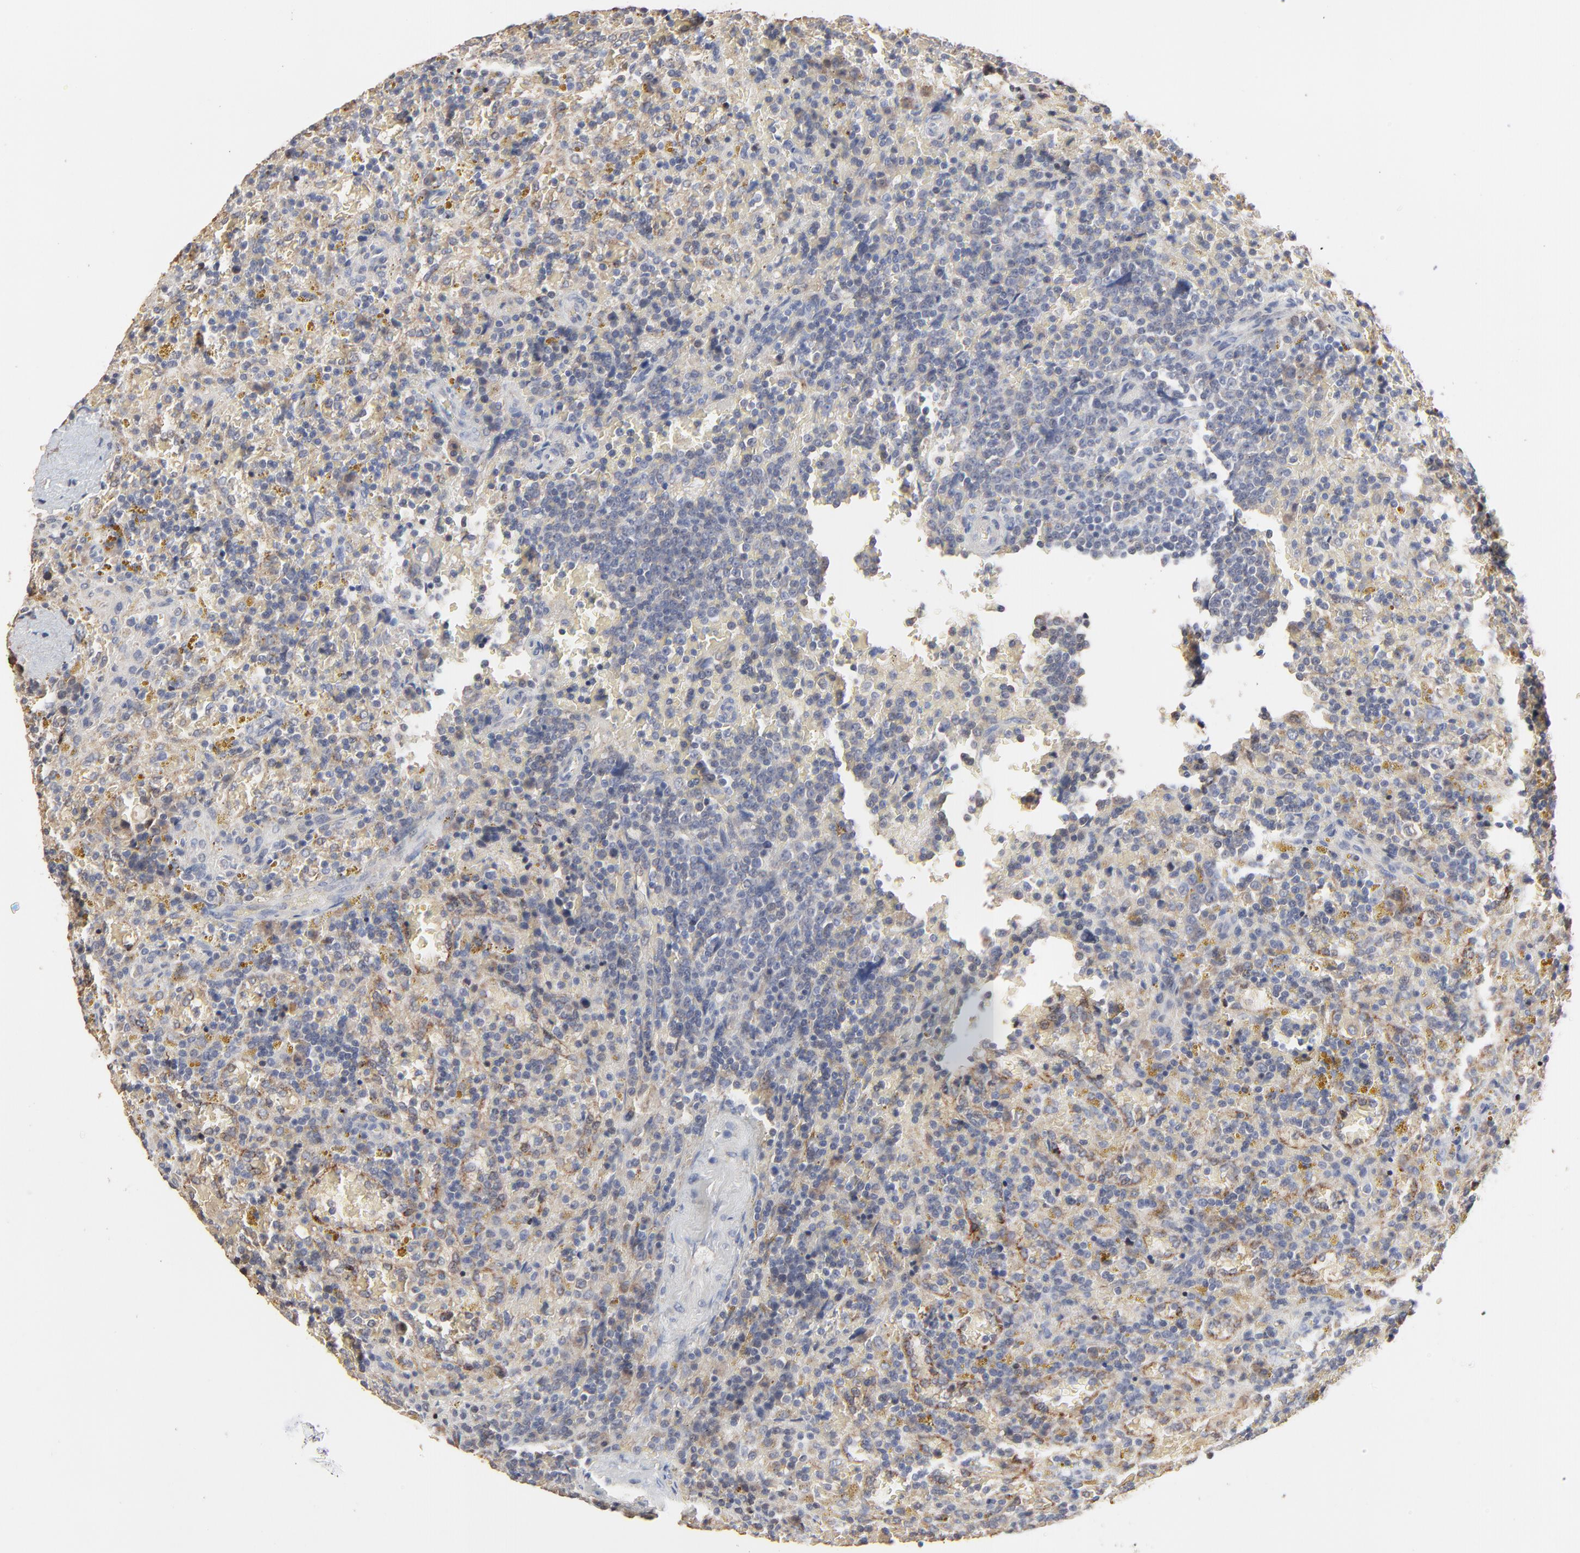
{"staining": {"intensity": "negative", "quantity": "none", "location": "none"}, "tissue": "lymphoma", "cell_type": "Tumor cells", "image_type": "cancer", "snomed": [{"axis": "morphology", "description": "Malignant lymphoma, non-Hodgkin's type, Low grade"}, {"axis": "topography", "description": "Spleen"}], "caption": "DAB immunohistochemical staining of lymphoma exhibits no significant staining in tumor cells.", "gene": "FANCB", "patient": {"sex": "female", "age": 65}}